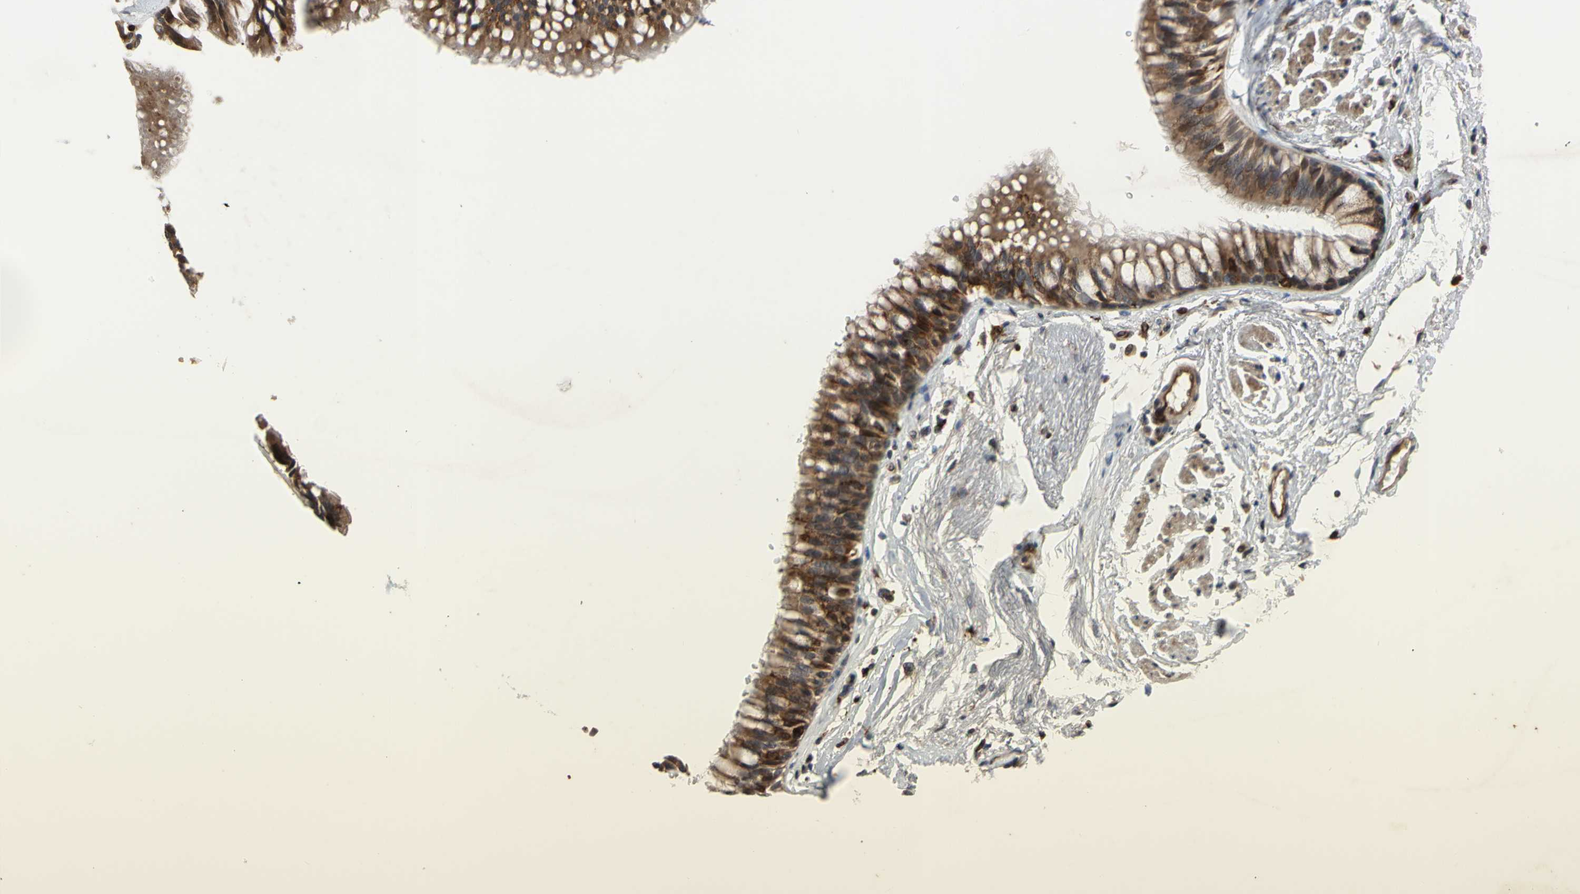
{"staining": {"intensity": "moderate", "quantity": "25%-75%", "location": "cytoplasmic/membranous"}, "tissue": "adipose tissue", "cell_type": "Adipocytes", "image_type": "normal", "snomed": [{"axis": "morphology", "description": "Normal tissue, NOS"}, {"axis": "topography", "description": "Cartilage tissue"}, {"axis": "topography", "description": "Bronchus"}], "caption": "Immunohistochemistry micrograph of benign adipose tissue: human adipose tissue stained using immunohistochemistry displays medium levels of moderate protein expression localized specifically in the cytoplasmic/membranous of adipocytes, appearing as a cytoplasmic/membranous brown color.", "gene": "PLXNA2", "patient": {"sex": "female", "age": 73}}